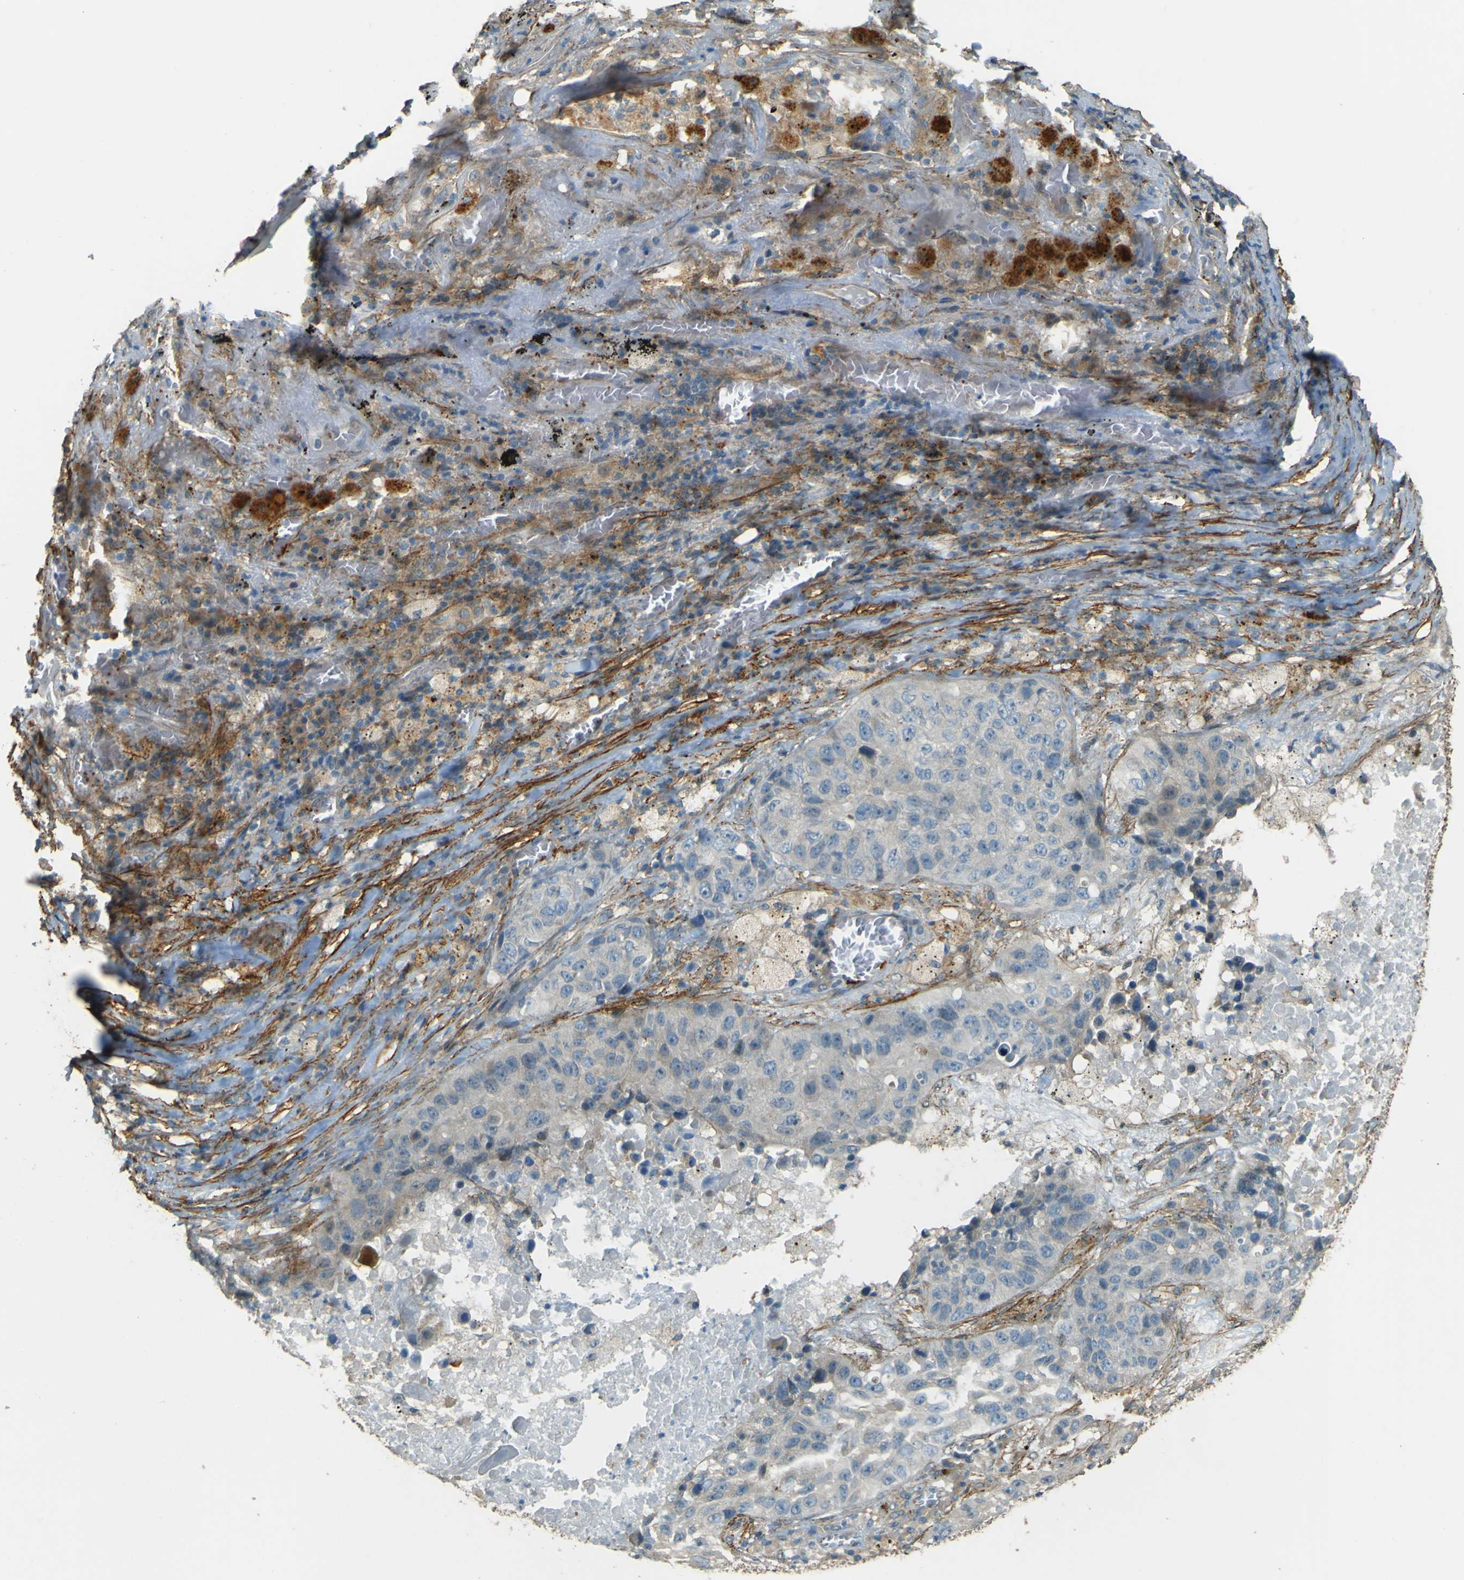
{"staining": {"intensity": "negative", "quantity": "none", "location": "none"}, "tissue": "lung cancer", "cell_type": "Tumor cells", "image_type": "cancer", "snomed": [{"axis": "morphology", "description": "Squamous cell carcinoma, NOS"}, {"axis": "topography", "description": "Lung"}], "caption": "The immunohistochemistry image has no significant positivity in tumor cells of lung cancer (squamous cell carcinoma) tissue.", "gene": "NEXN", "patient": {"sex": "male", "age": 57}}